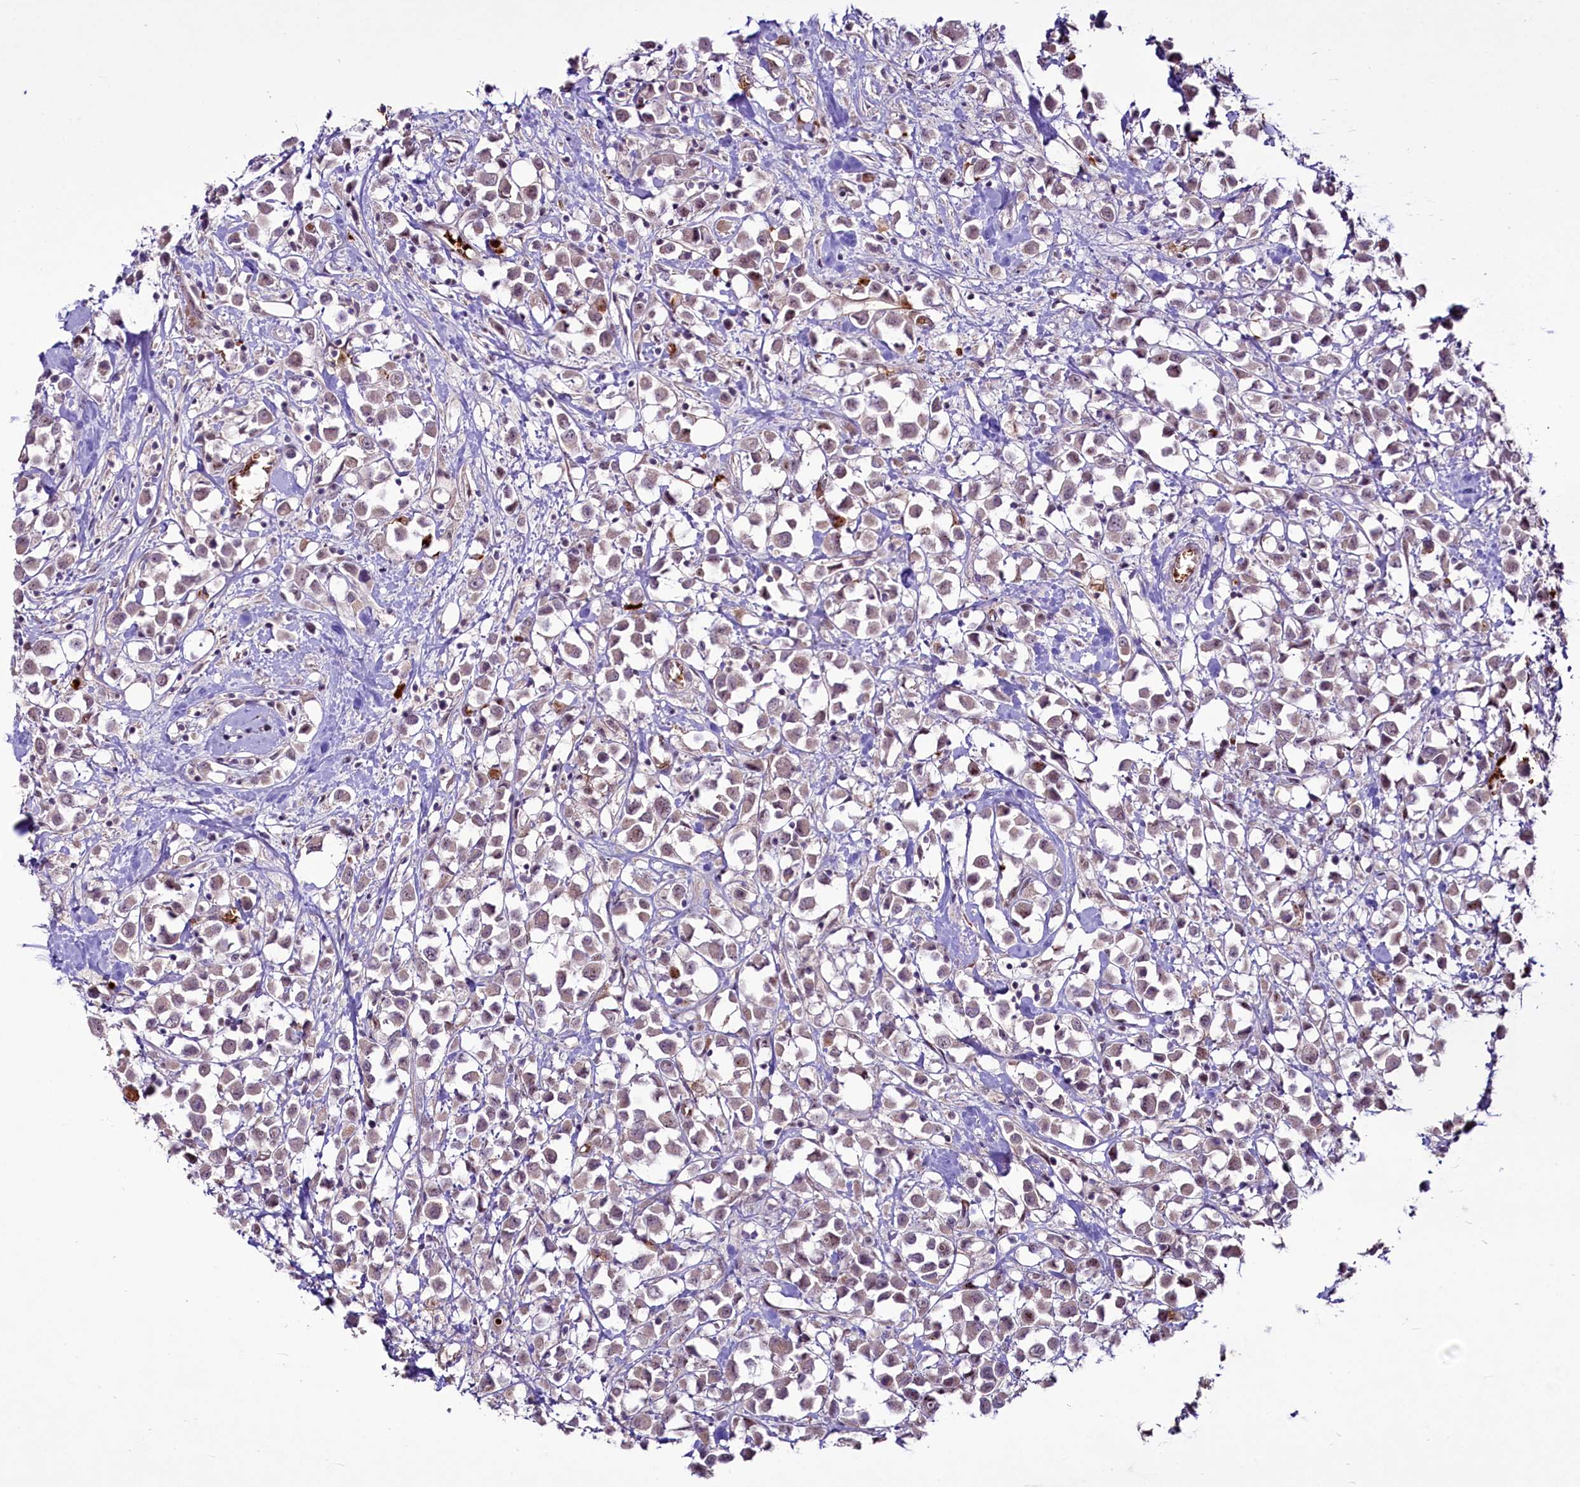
{"staining": {"intensity": "weak", "quantity": ">75%", "location": "cytoplasmic/membranous"}, "tissue": "breast cancer", "cell_type": "Tumor cells", "image_type": "cancer", "snomed": [{"axis": "morphology", "description": "Duct carcinoma"}, {"axis": "topography", "description": "Breast"}], "caption": "An image of infiltrating ductal carcinoma (breast) stained for a protein reveals weak cytoplasmic/membranous brown staining in tumor cells. The protein is shown in brown color, while the nuclei are stained blue.", "gene": "SUSD3", "patient": {"sex": "female", "age": 61}}